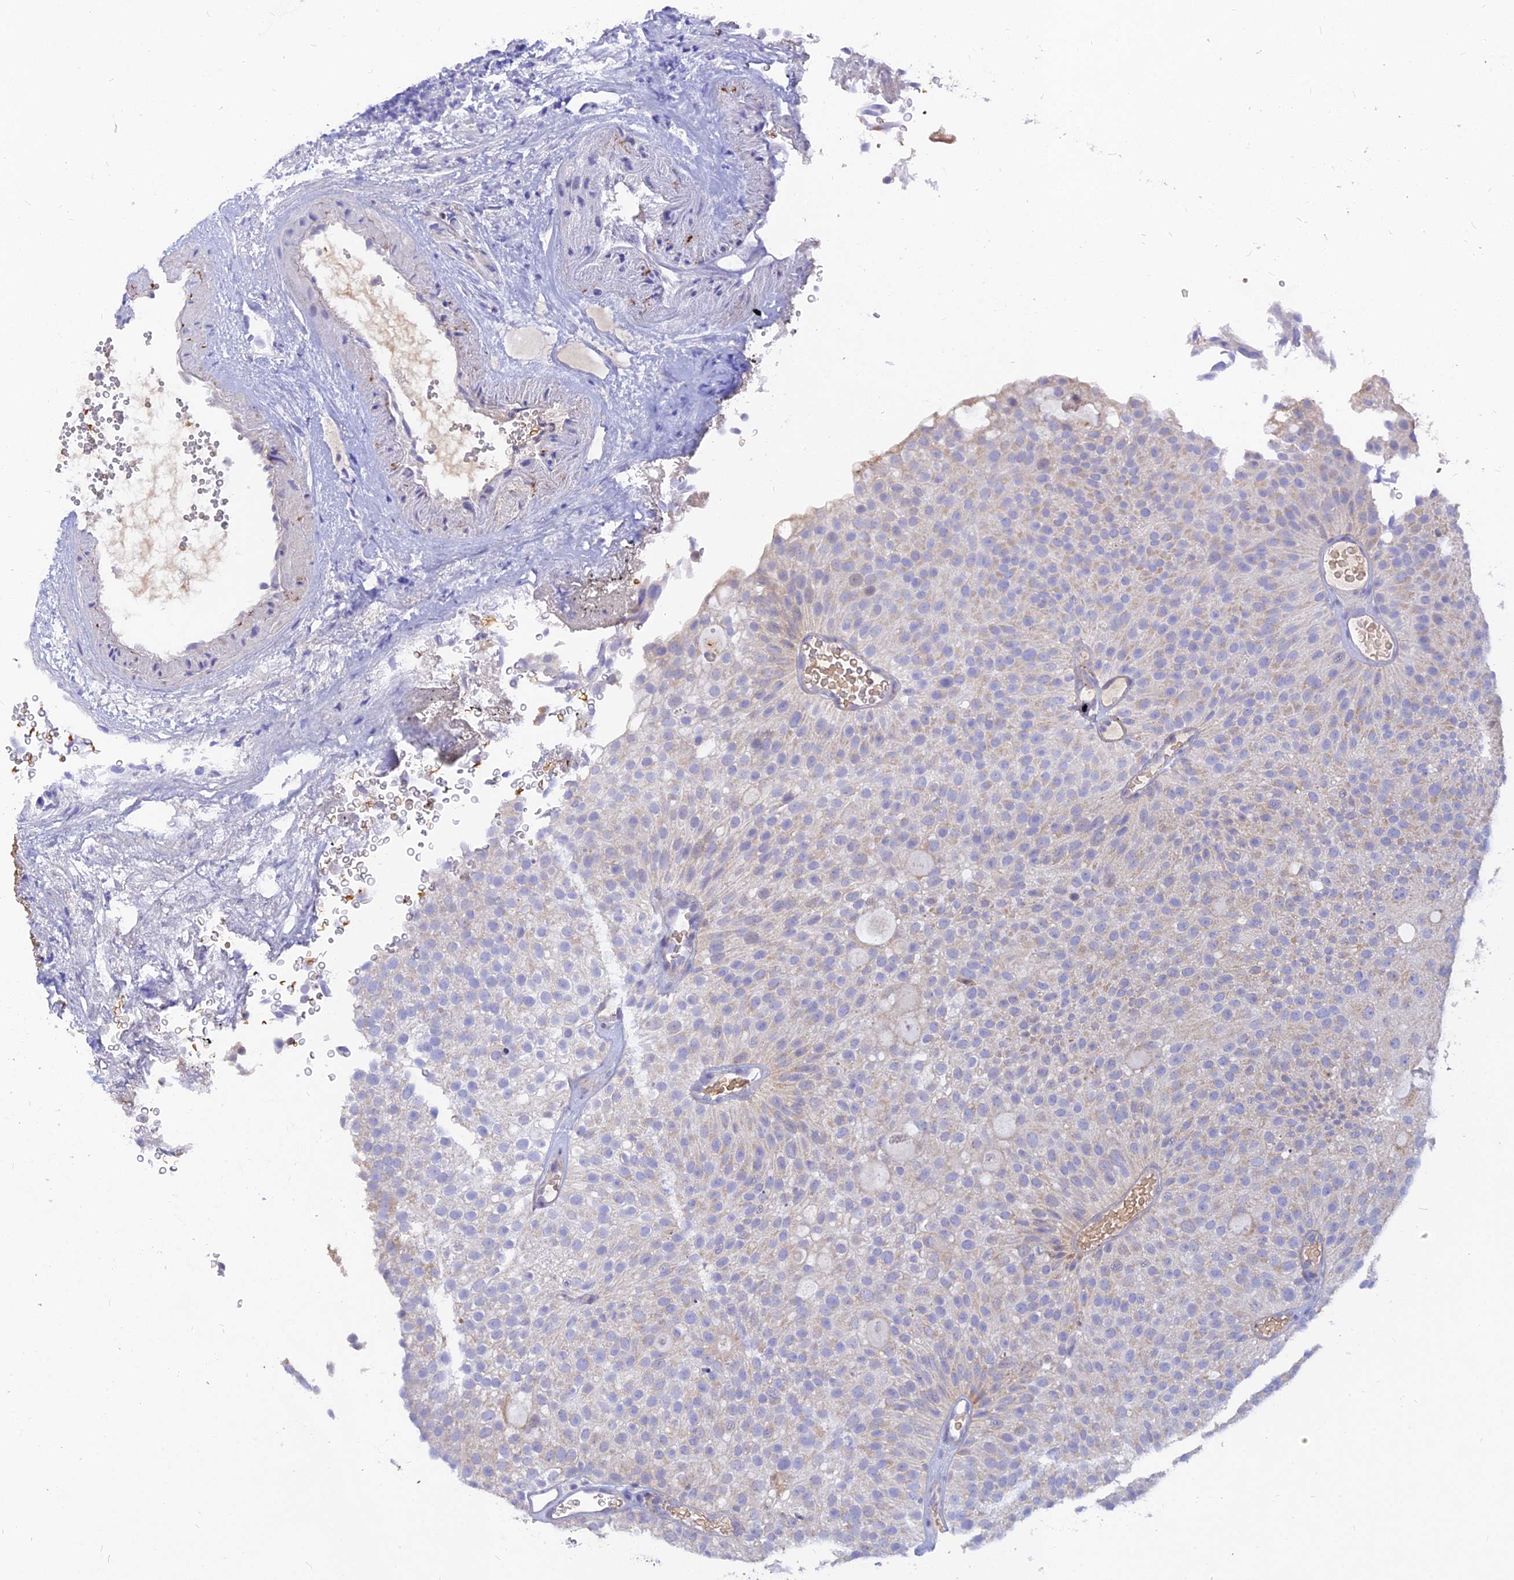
{"staining": {"intensity": "negative", "quantity": "none", "location": "none"}, "tissue": "urothelial cancer", "cell_type": "Tumor cells", "image_type": "cancer", "snomed": [{"axis": "morphology", "description": "Urothelial carcinoma, Low grade"}, {"axis": "topography", "description": "Urinary bladder"}], "caption": "IHC histopathology image of urothelial carcinoma (low-grade) stained for a protein (brown), which shows no positivity in tumor cells.", "gene": "CACNA1B", "patient": {"sex": "male", "age": 78}}